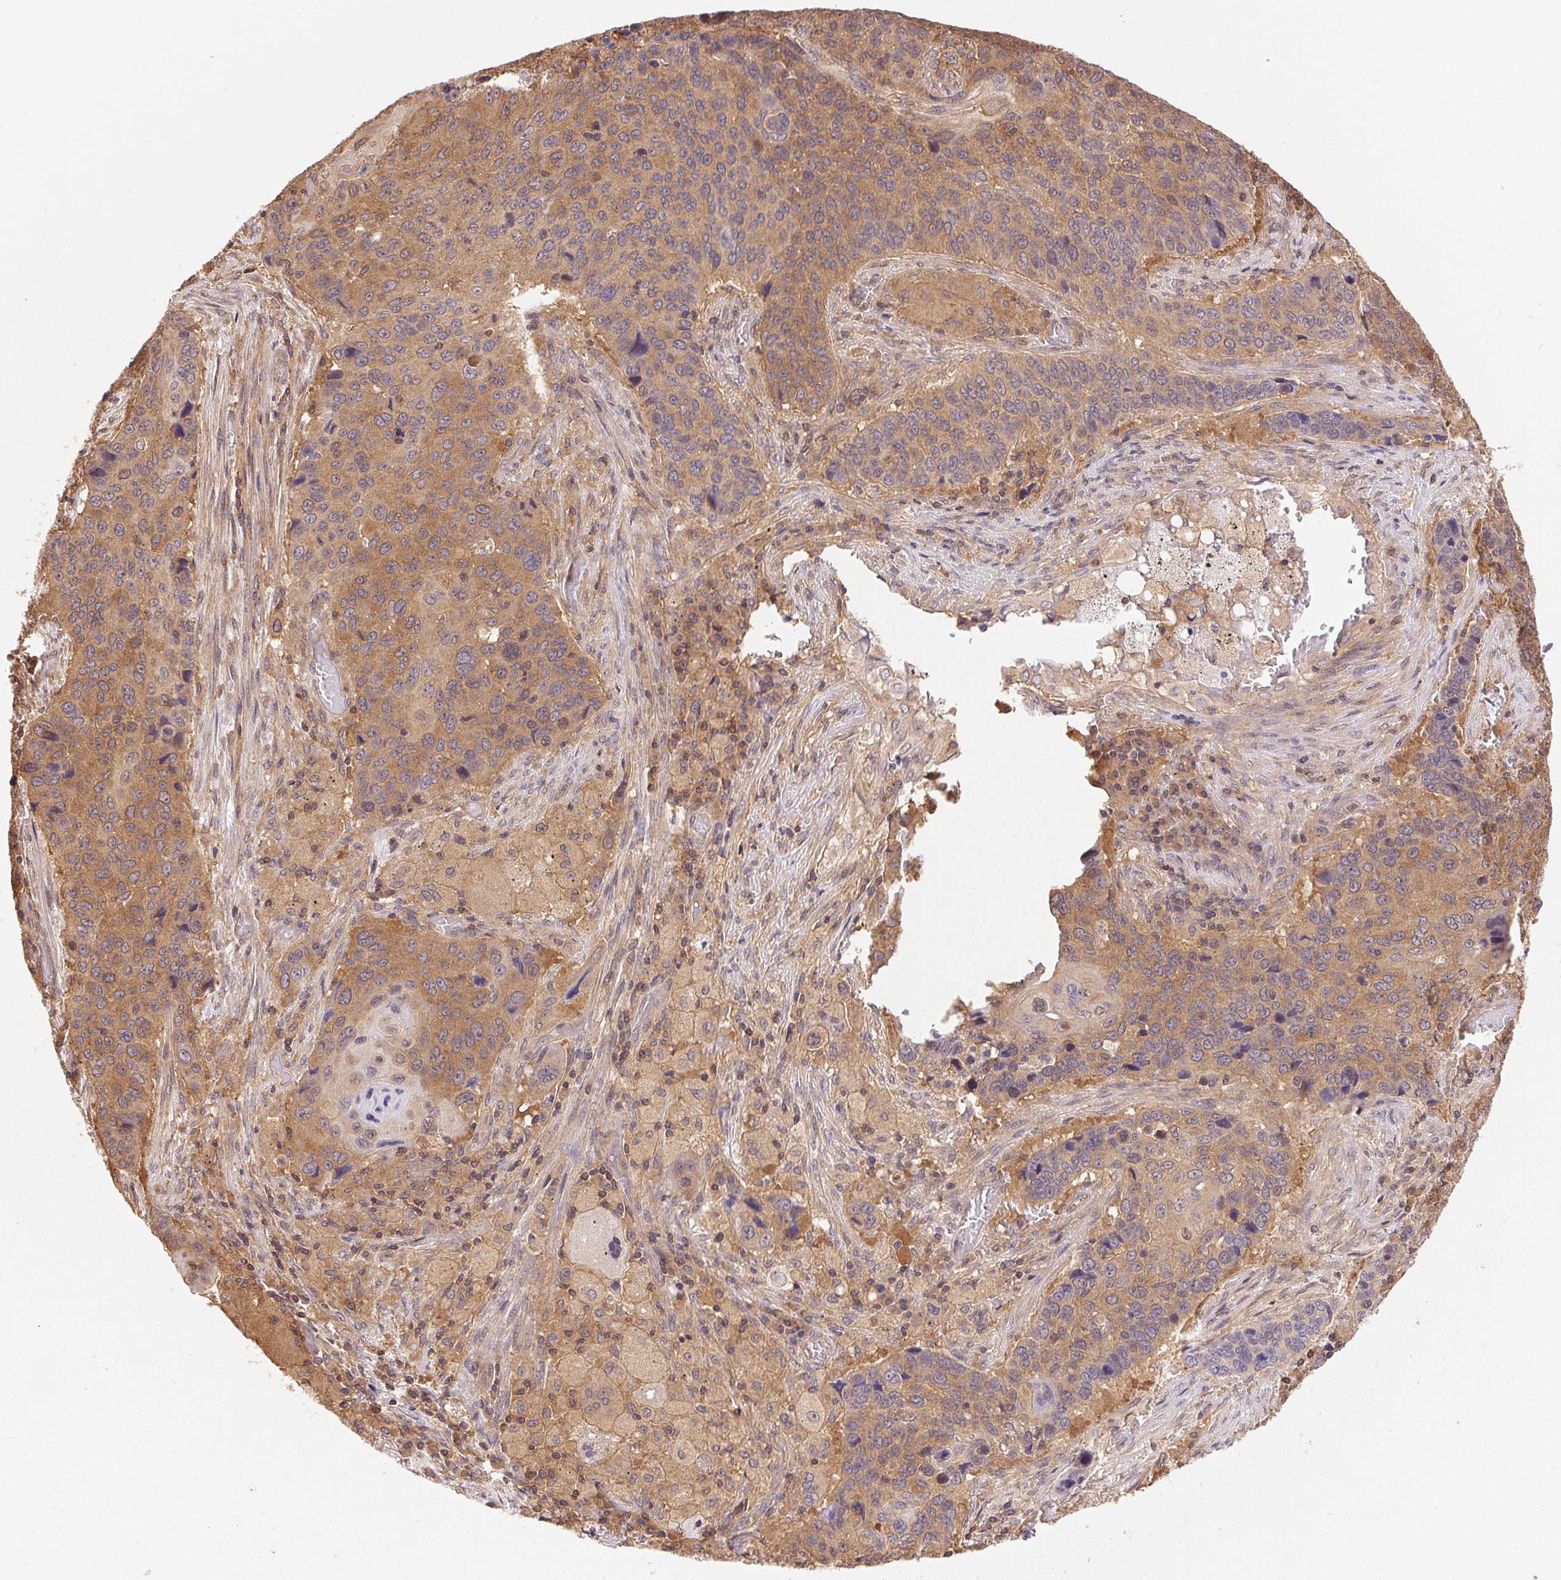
{"staining": {"intensity": "weak", "quantity": "25%-75%", "location": "cytoplasmic/membranous"}, "tissue": "lung cancer", "cell_type": "Tumor cells", "image_type": "cancer", "snomed": [{"axis": "morphology", "description": "Squamous cell carcinoma, NOS"}, {"axis": "topography", "description": "Lung"}], "caption": "A histopathology image showing weak cytoplasmic/membranous expression in approximately 25%-75% of tumor cells in squamous cell carcinoma (lung), as visualized by brown immunohistochemical staining.", "gene": "GDI2", "patient": {"sex": "male", "age": 68}}